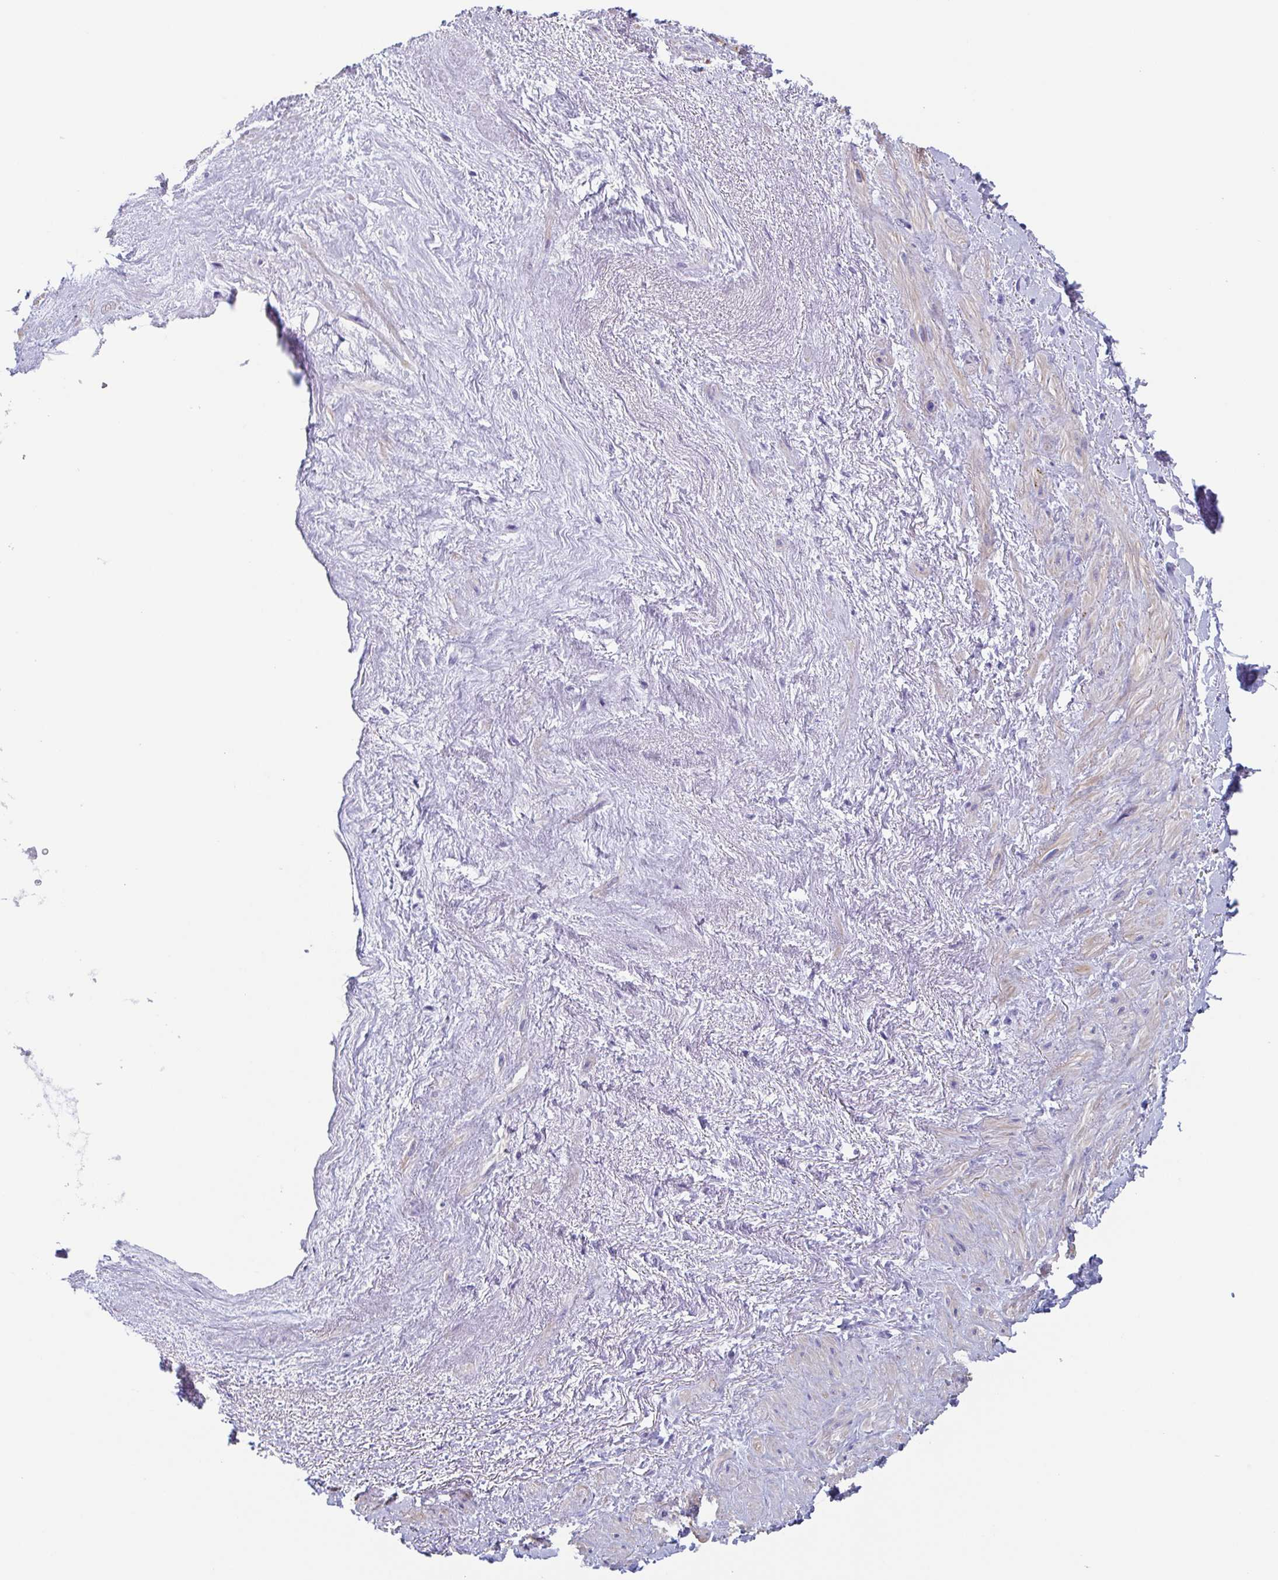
{"staining": {"intensity": "moderate", "quantity": "<25%", "location": "cytoplasmic/membranous"}, "tissue": "heart muscle", "cell_type": "Cardiomyocytes", "image_type": "normal", "snomed": [{"axis": "morphology", "description": "Normal tissue, NOS"}, {"axis": "topography", "description": "Heart"}], "caption": "Cardiomyocytes reveal moderate cytoplasmic/membranous expression in about <25% of cells in benign heart muscle. Nuclei are stained in blue.", "gene": "TAGLN3", "patient": {"sex": "male", "age": 62}}